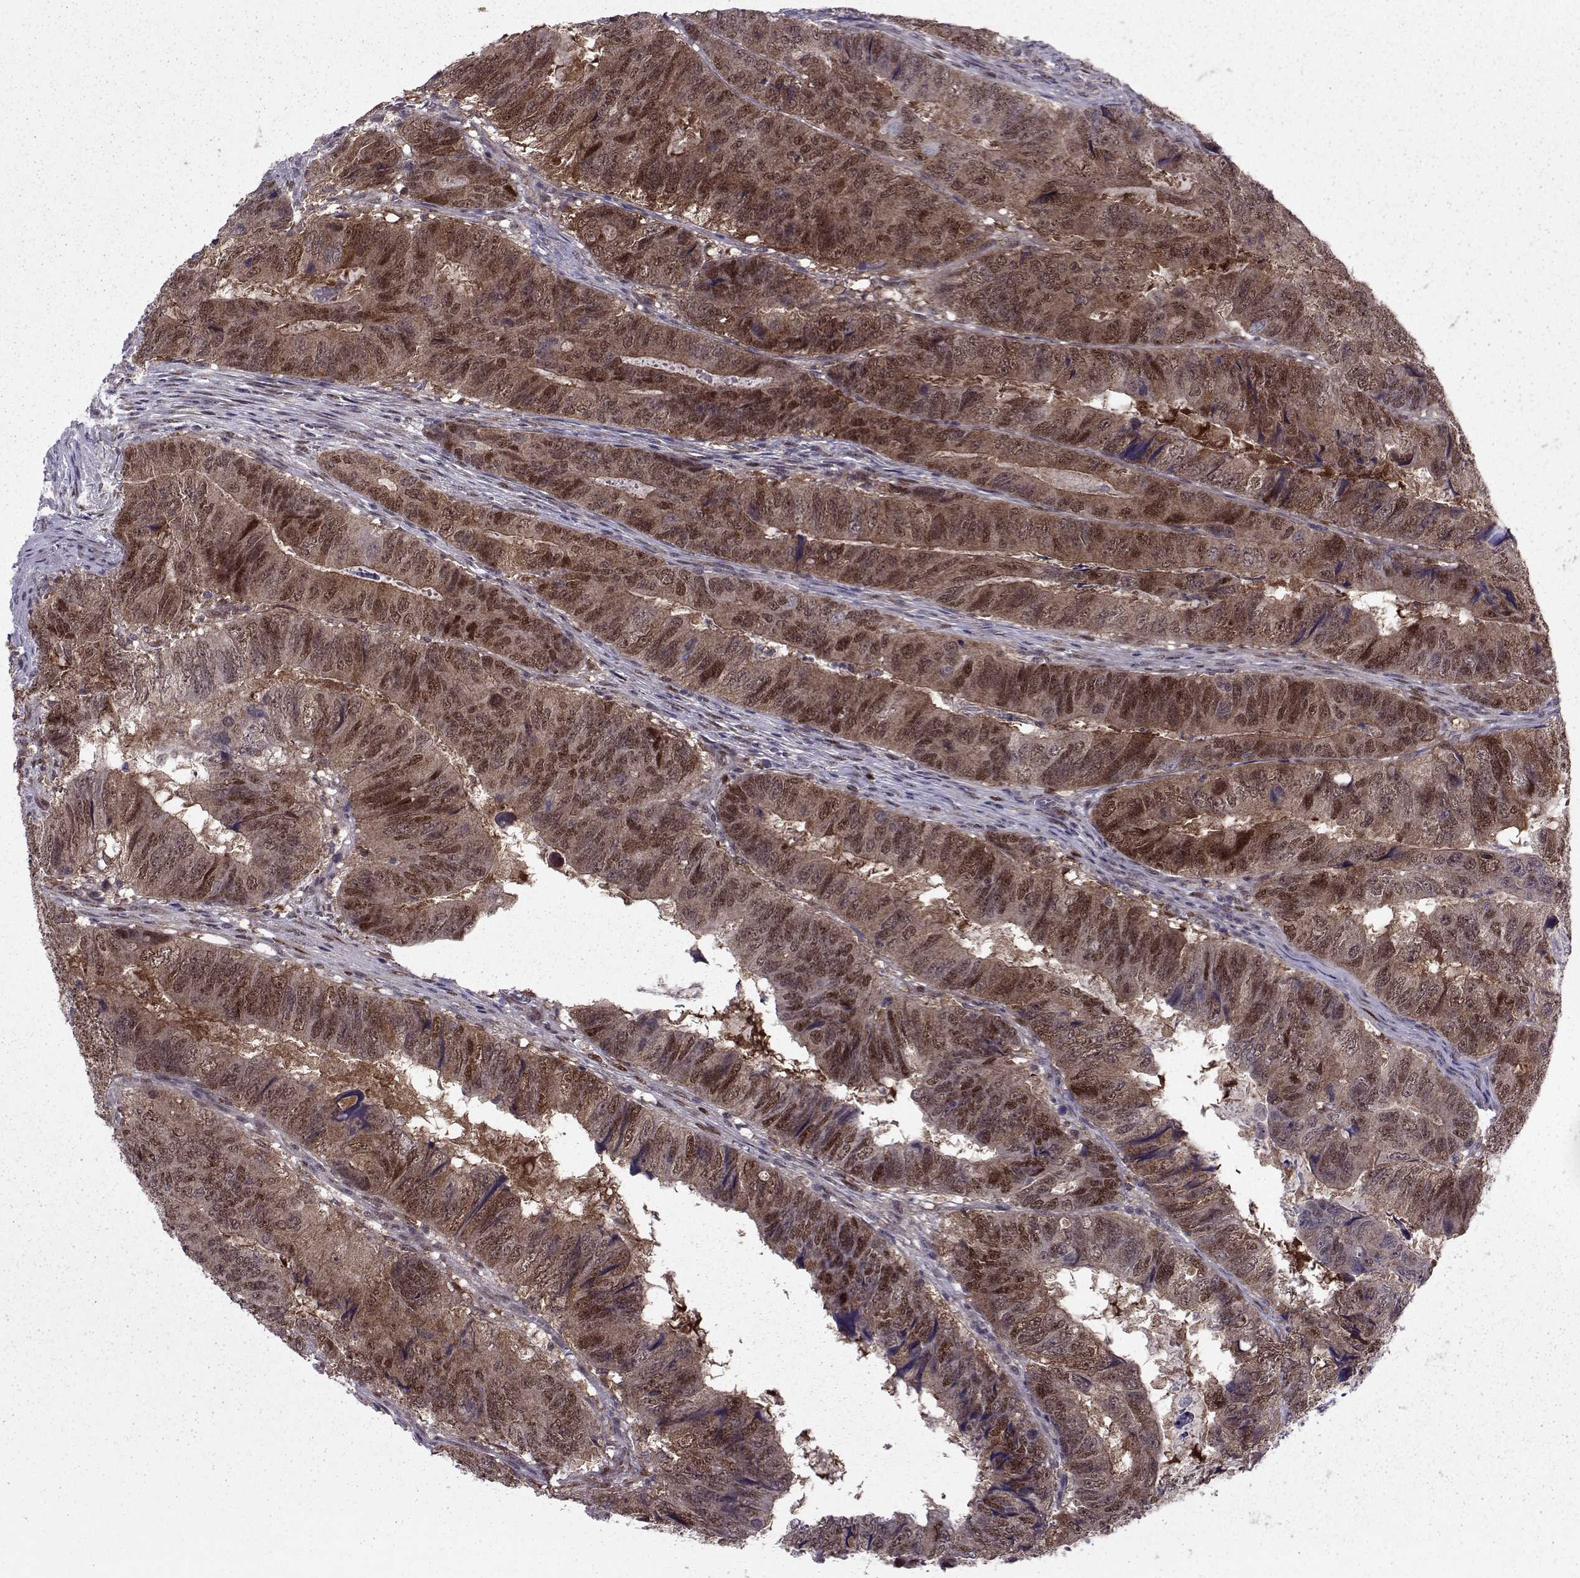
{"staining": {"intensity": "moderate", "quantity": ">75%", "location": "cytoplasmic/membranous,nuclear"}, "tissue": "colorectal cancer", "cell_type": "Tumor cells", "image_type": "cancer", "snomed": [{"axis": "morphology", "description": "Adenocarcinoma, NOS"}, {"axis": "topography", "description": "Colon"}], "caption": "Human colorectal adenocarcinoma stained with a brown dye exhibits moderate cytoplasmic/membranous and nuclear positive staining in approximately >75% of tumor cells.", "gene": "CDK4", "patient": {"sex": "male", "age": 79}}